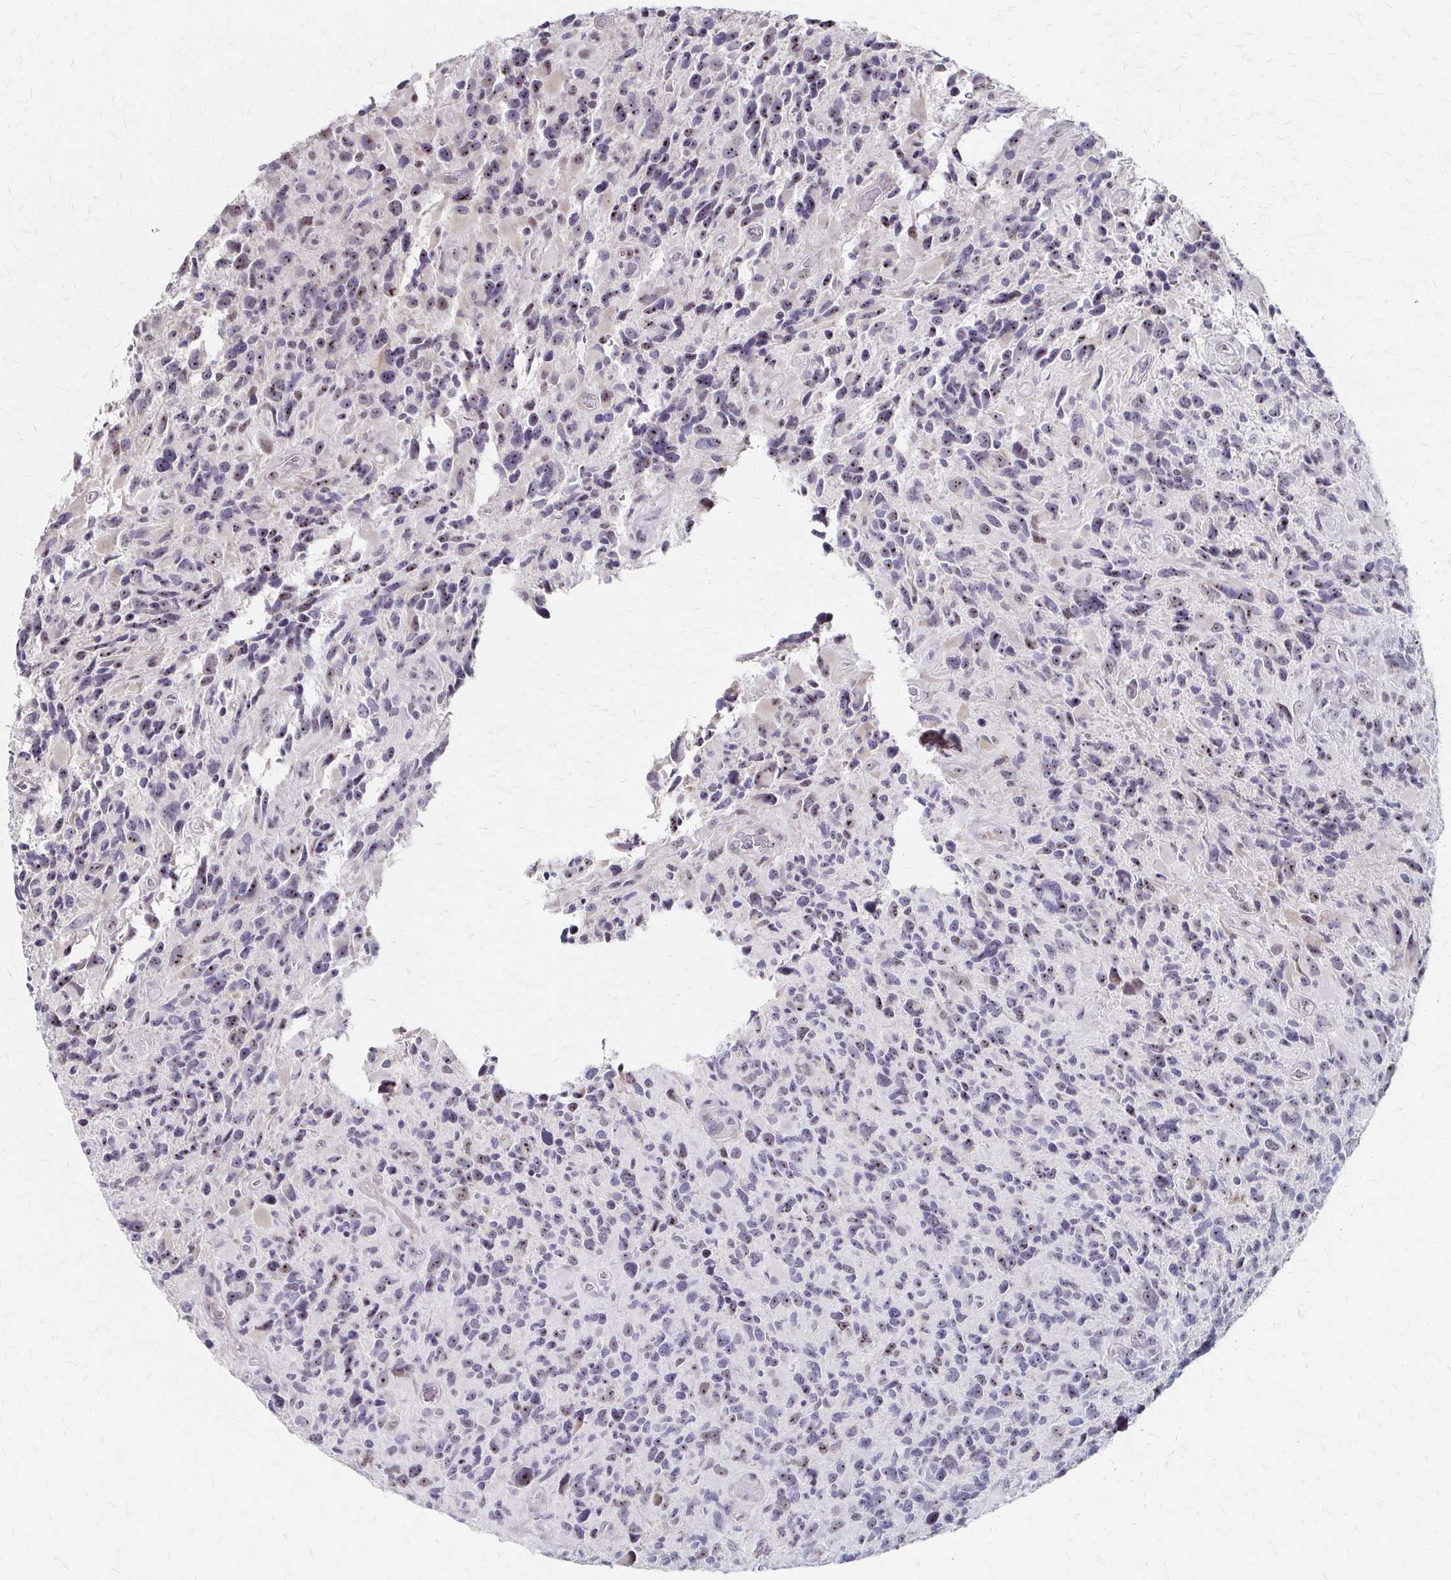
{"staining": {"intensity": "moderate", "quantity": "25%-75%", "location": "nuclear"}, "tissue": "glioma", "cell_type": "Tumor cells", "image_type": "cancer", "snomed": [{"axis": "morphology", "description": "Glioma, malignant, High grade"}, {"axis": "topography", "description": "Brain"}], "caption": "Immunohistochemical staining of human glioma shows moderate nuclear protein expression in approximately 25%-75% of tumor cells.", "gene": "PES1", "patient": {"sex": "male", "age": 46}}